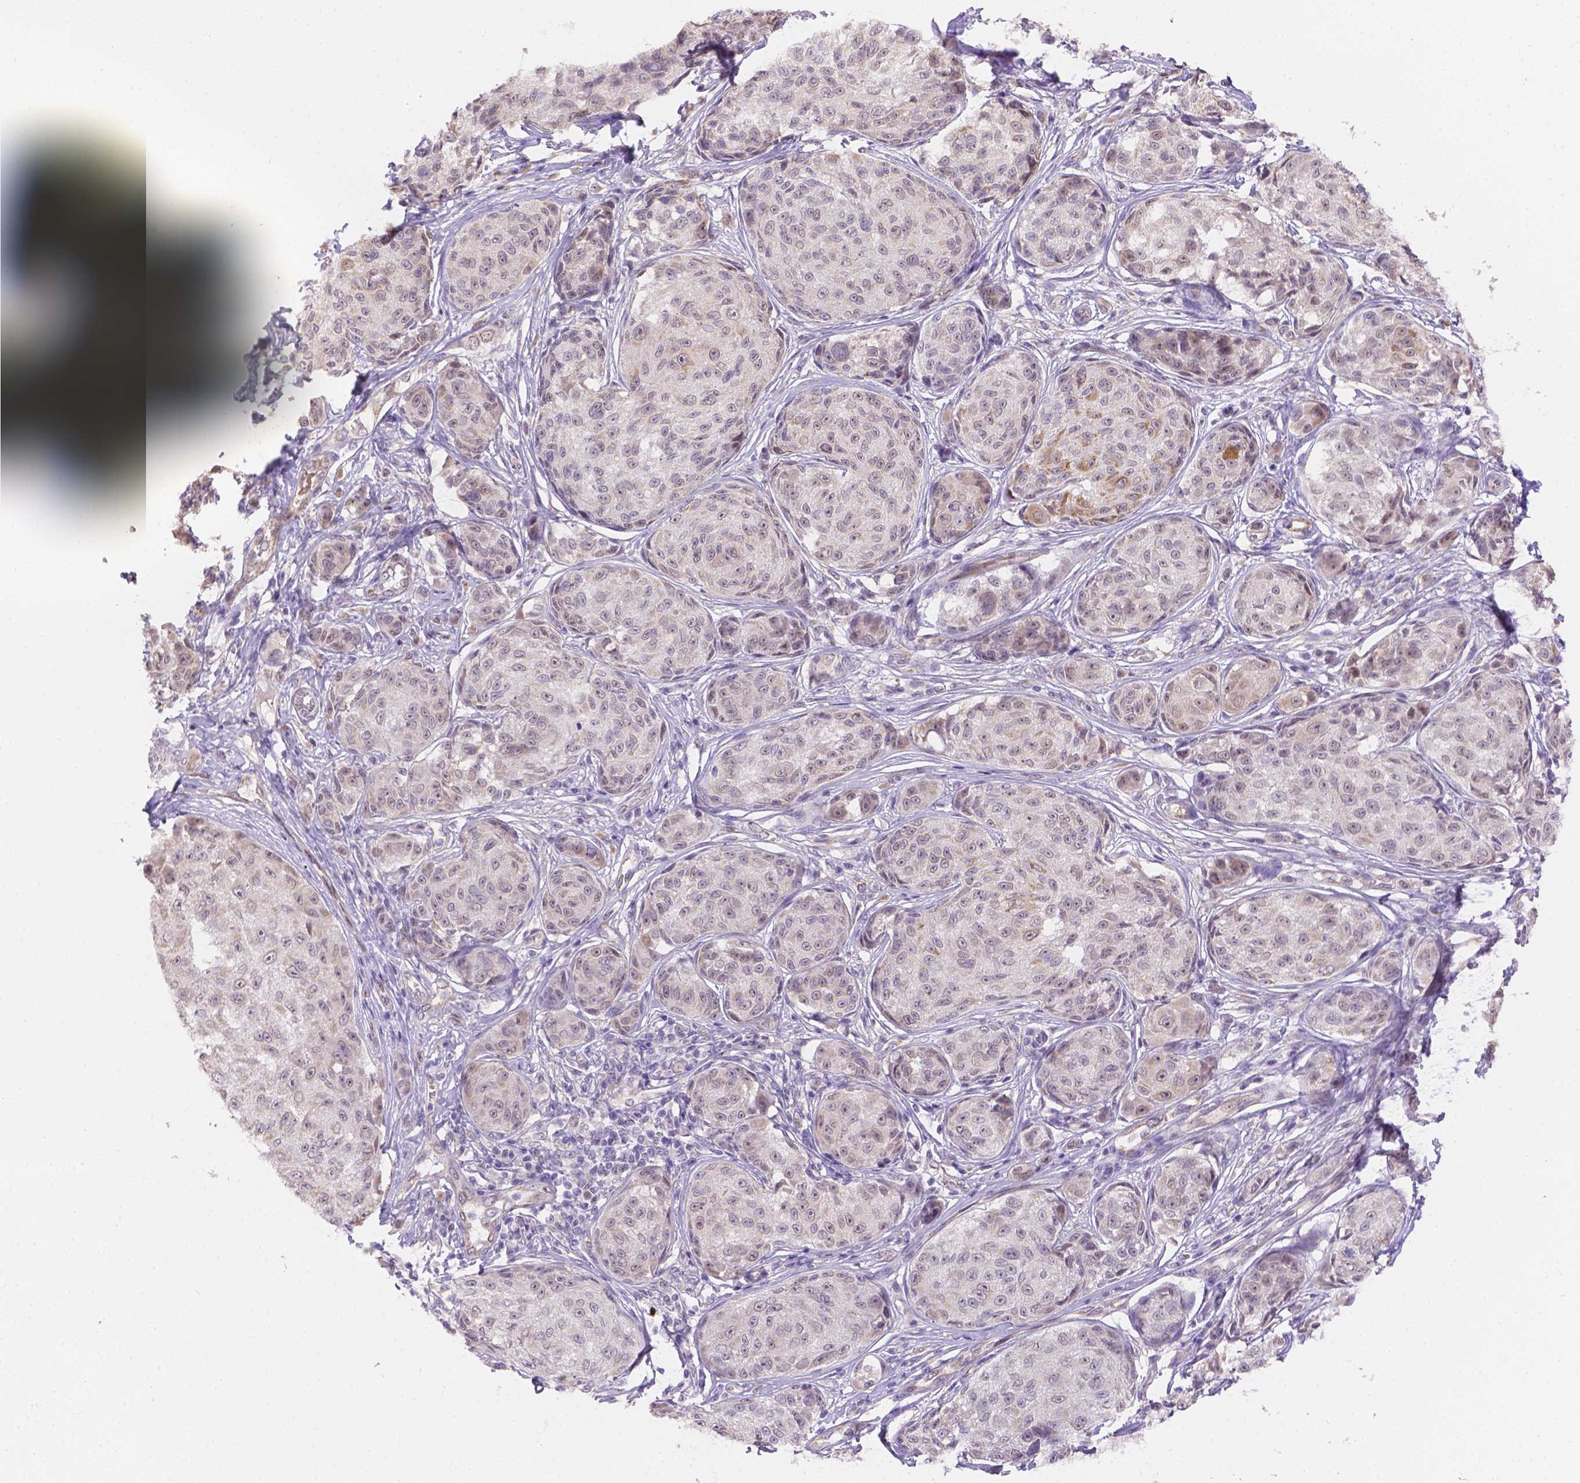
{"staining": {"intensity": "weak", "quantity": "25%-75%", "location": "cytoplasmic/membranous"}, "tissue": "melanoma", "cell_type": "Tumor cells", "image_type": "cancer", "snomed": [{"axis": "morphology", "description": "Malignant melanoma, NOS"}, {"axis": "topography", "description": "Skin"}], "caption": "Immunohistochemistry of human melanoma demonstrates low levels of weak cytoplasmic/membranous positivity in approximately 25%-75% of tumor cells.", "gene": "NXPE2", "patient": {"sex": "male", "age": 61}}